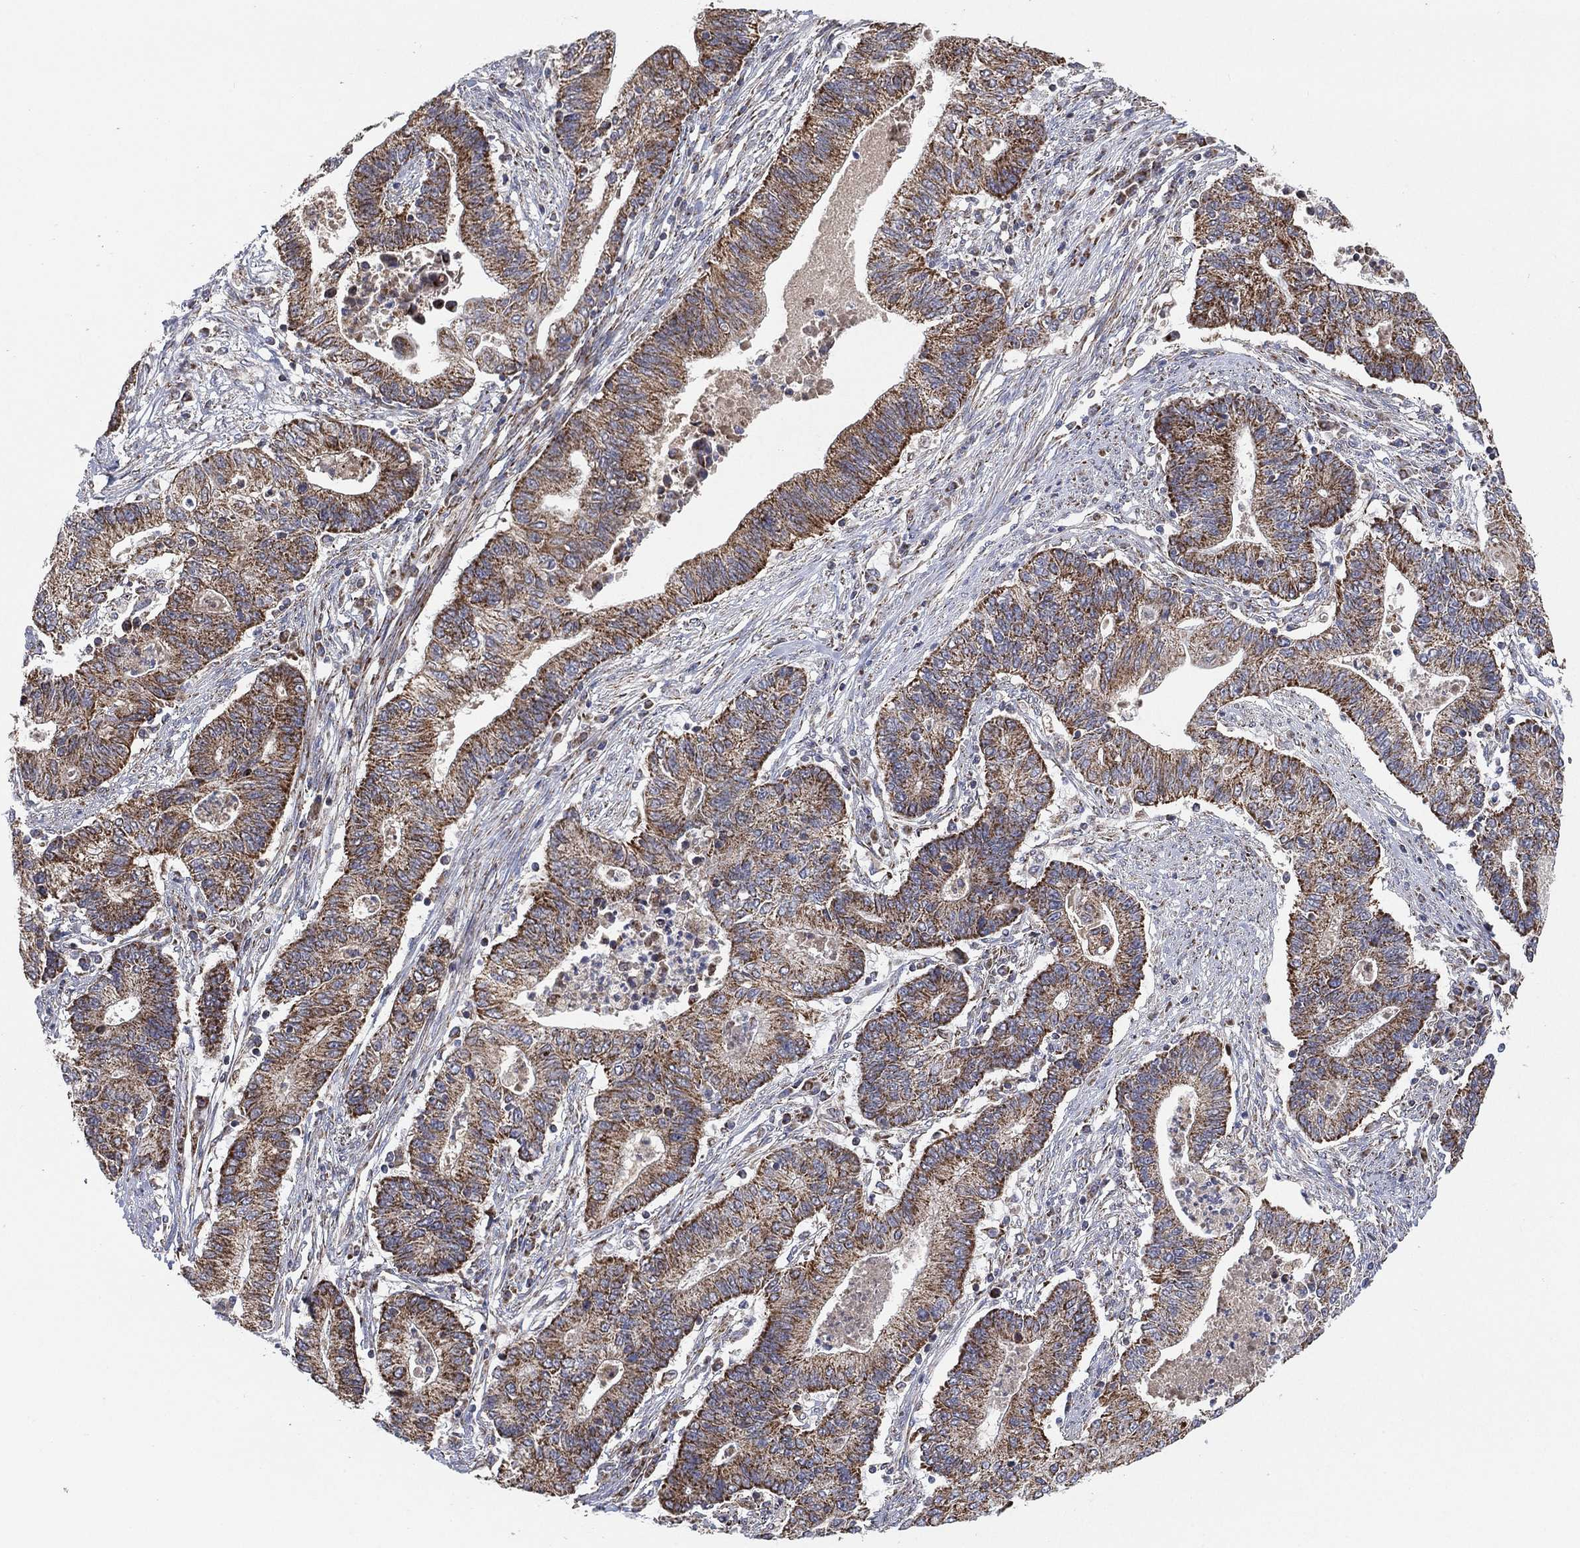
{"staining": {"intensity": "moderate", "quantity": ">75%", "location": "cytoplasmic/membranous"}, "tissue": "endometrial cancer", "cell_type": "Tumor cells", "image_type": "cancer", "snomed": [{"axis": "morphology", "description": "Adenocarcinoma, NOS"}, {"axis": "topography", "description": "Uterus"}, {"axis": "topography", "description": "Endometrium"}], "caption": "Human endometrial cancer (adenocarcinoma) stained with a brown dye shows moderate cytoplasmic/membranous positive positivity in approximately >75% of tumor cells.", "gene": "PSMG4", "patient": {"sex": "female", "age": 54}}